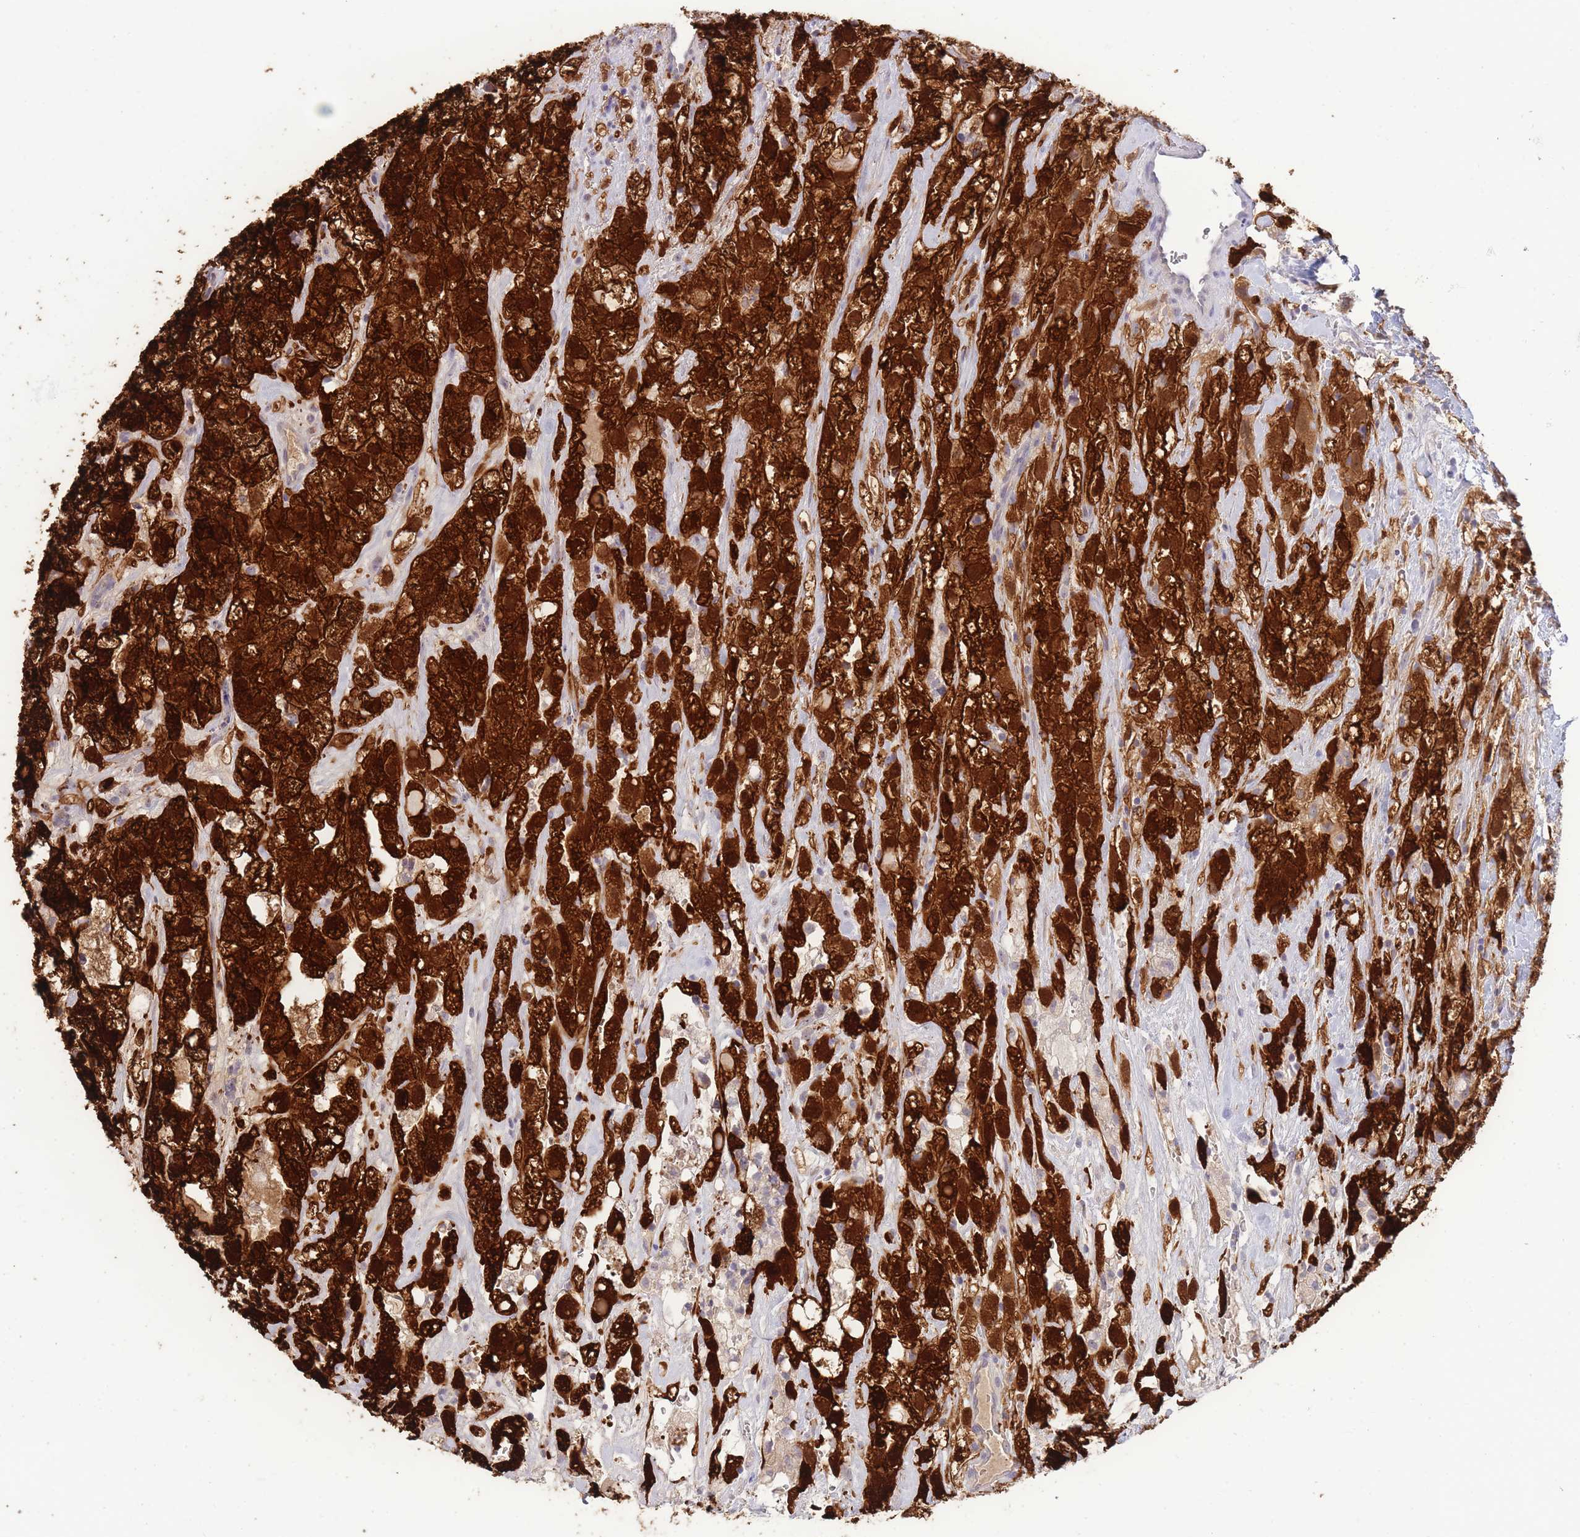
{"staining": {"intensity": "strong", "quantity": ">75%", "location": "cytoplasmic/membranous,nuclear"}, "tissue": "renal cancer", "cell_type": "Tumor cells", "image_type": "cancer", "snomed": [{"axis": "morphology", "description": "Adenocarcinoma, NOS"}, {"axis": "topography", "description": "Kidney"}], "caption": "Protein expression analysis of adenocarcinoma (renal) displays strong cytoplasmic/membranous and nuclear staining in approximately >75% of tumor cells.", "gene": "FBXO46", "patient": {"sex": "male", "age": 59}}